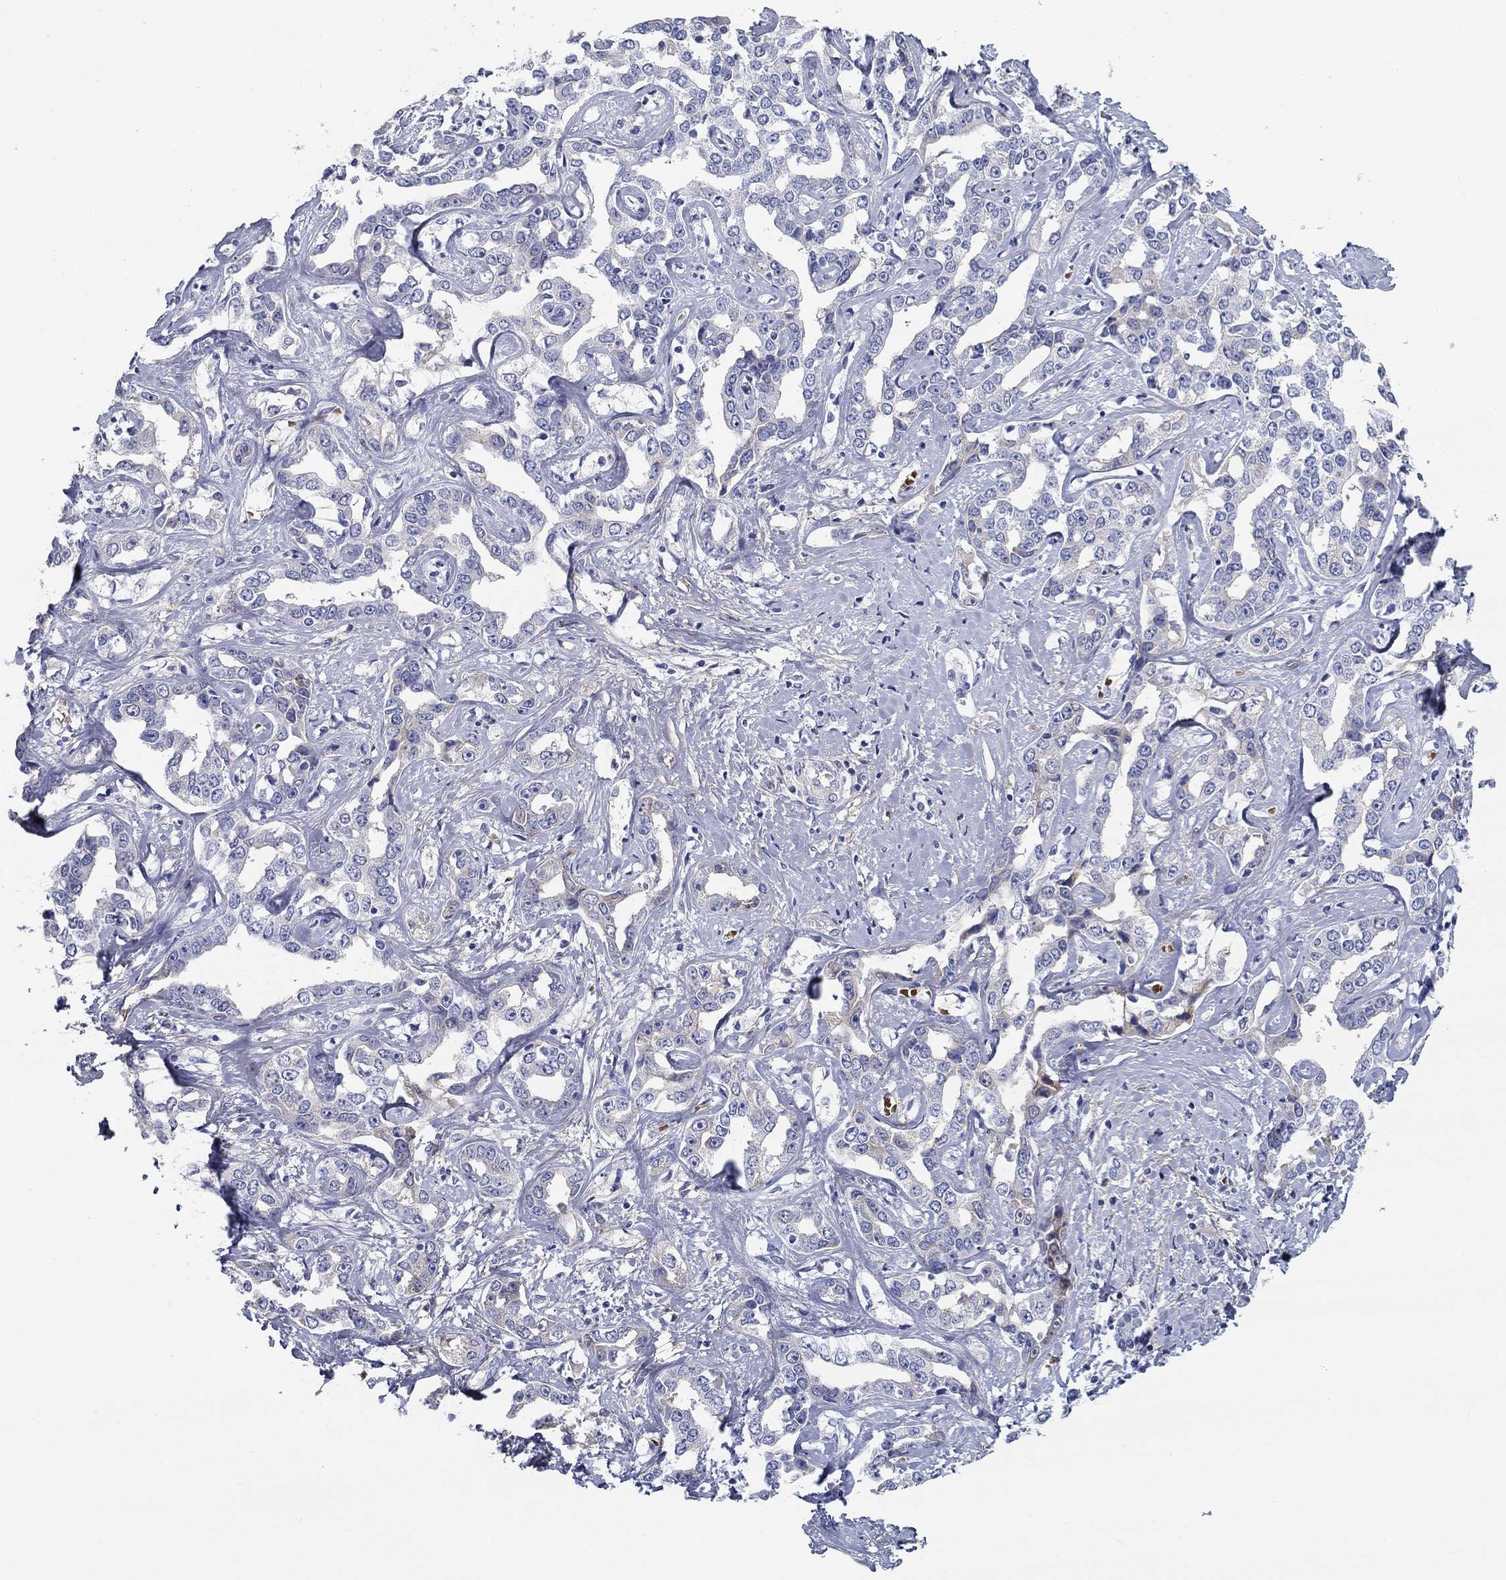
{"staining": {"intensity": "negative", "quantity": "none", "location": "none"}, "tissue": "liver cancer", "cell_type": "Tumor cells", "image_type": "cancer", "snomed": [{"axis": "morphology", "description": "Cholangiocarcinoma"}, {"axis": "topography", "description": "Liver"}], "caption": "DAB (3,3'-diaminobenzidine) immunohistochemical staining of human cholangiocarcinoma (liver) exhibits no significant expression in tumor cells.", "gene": "GPC1", "patient": {"sex": "male", "age": 59}}